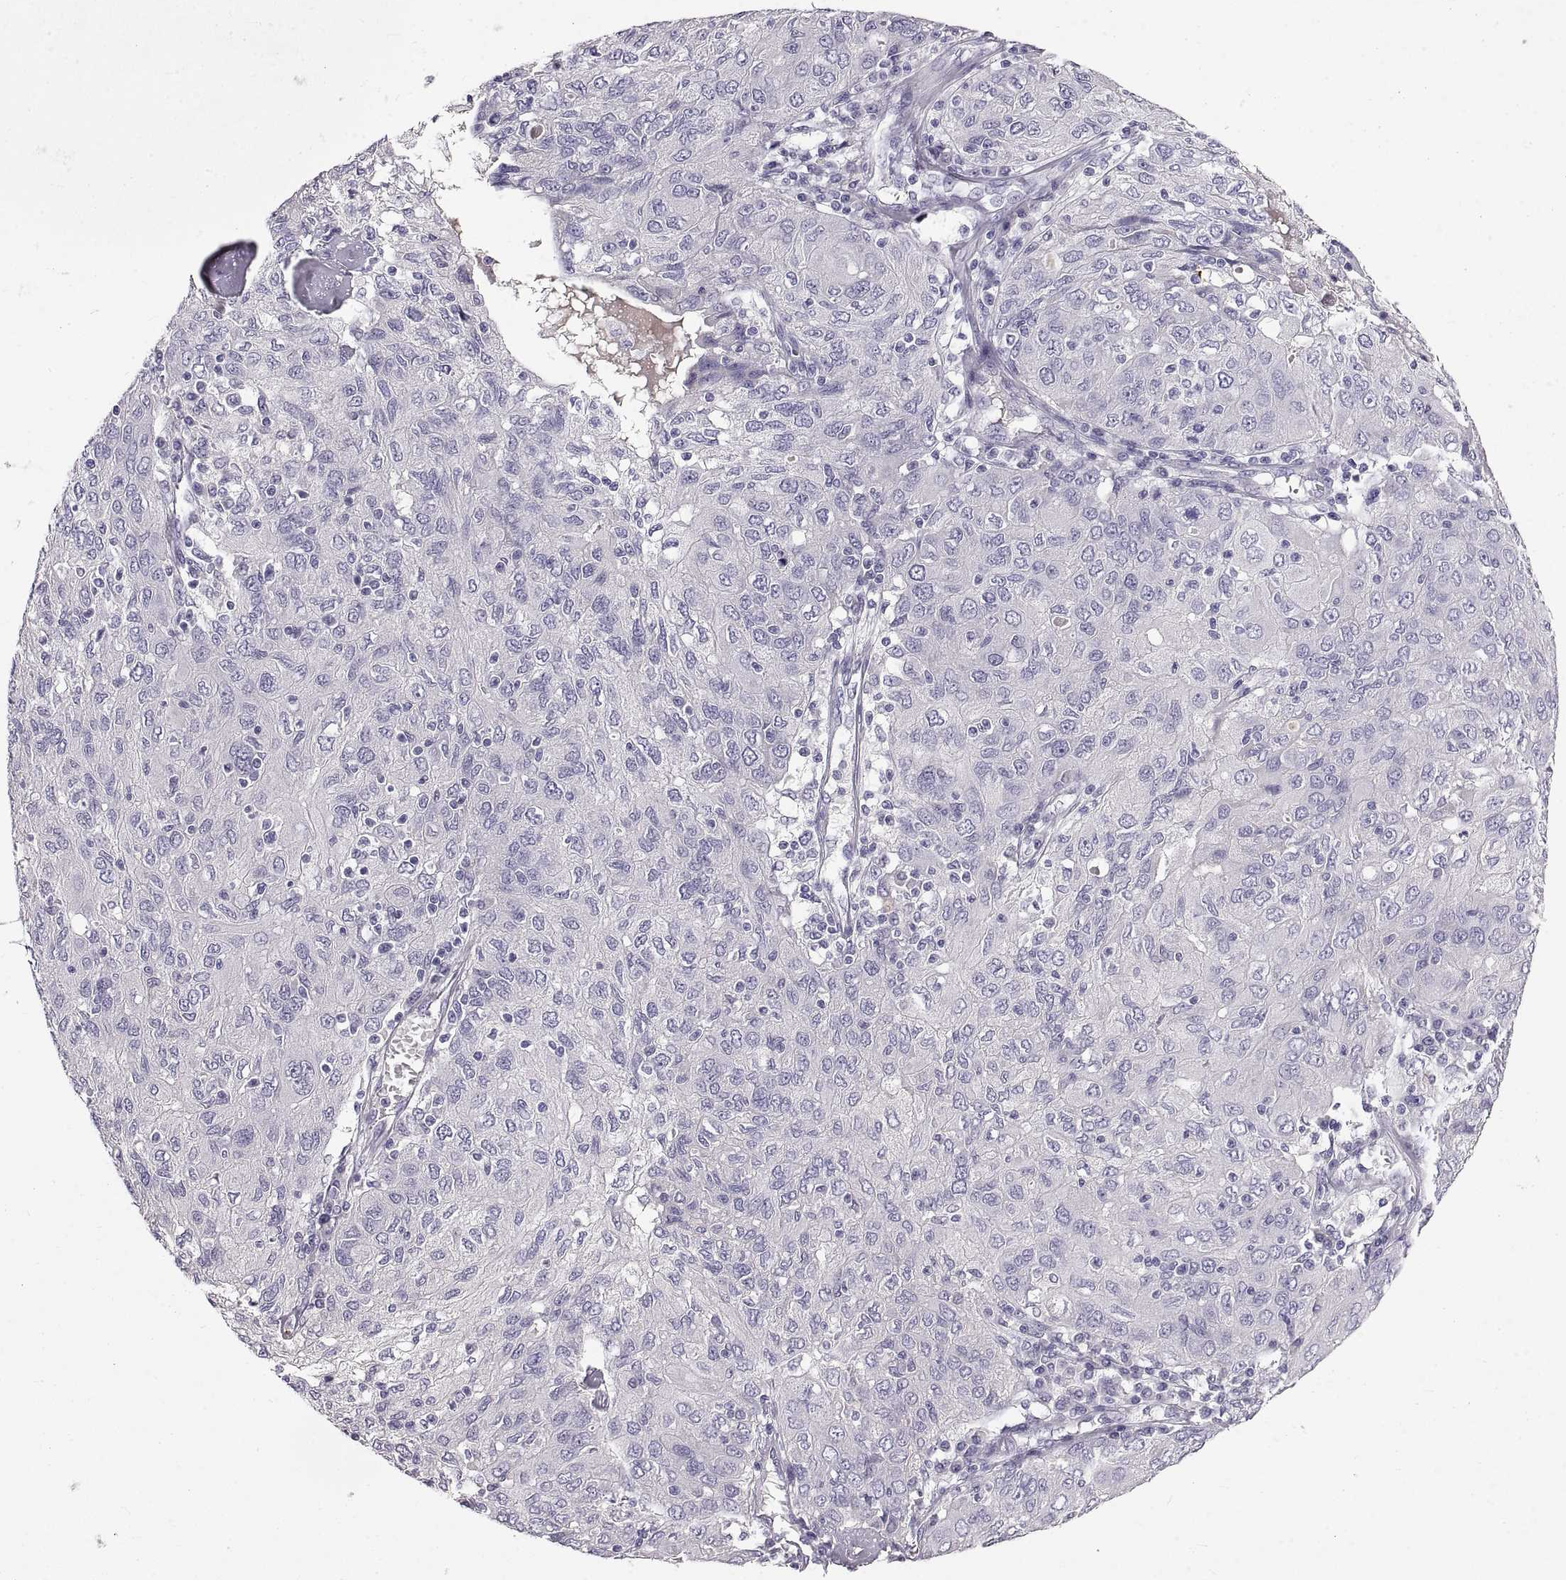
{"staining": {"intensity": "negative", "quantity": "none", "location": "none"}, "tissue": "ovarian cancer", "cell_type": "Tumor cells", "image_type": "cancer", "snomed": [{"axis": "morphology", "description": "Carcinoma, endometroid"}, {"axis": "topography", "description": "Ovary"}], "caption": "This image is of ovarian cancer stained with IHC to label a protein in brown with the nuclei are counter-stained blue. There is no expression in tumor cells.", "gene": "ADAM32", "patient": {"sex": "female", "age": 50}}